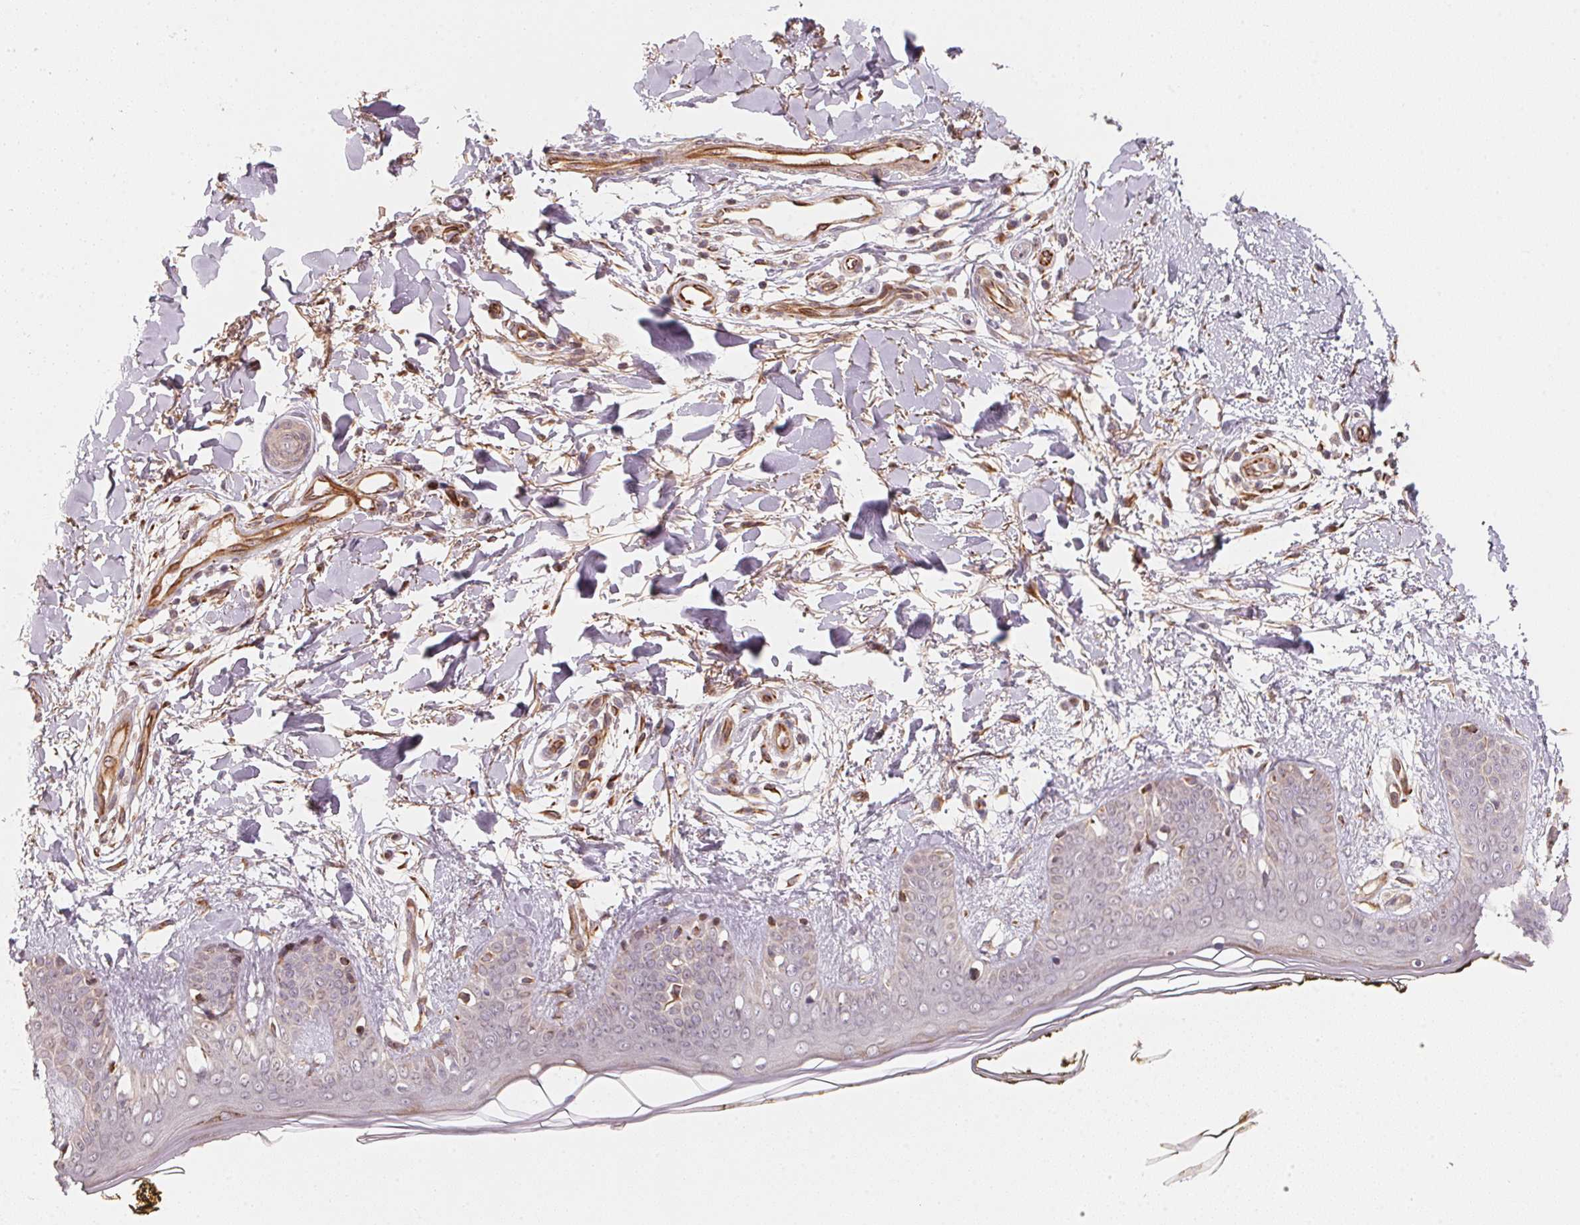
{"staining": {"intensity": "moderate", "quantity": ">75%", "location": "cytoplasmic/membranous"}, "tissue": "skin", "cell_type": "Fibroblasts", "image_type": "normal", "snomed": [{"axis": "morphology", "description": "Normal tissue, NOS"}, {"axis": "topography", "description": "Skin"}], "caption": "This photomicrograph reveals IHC staining of normal skin, with medium moderate cytoplasmic/membranous staining in about >75% of fibroblasts.", "gene": "TSPAN12", "patient": {"sex": "female", "age": 34}}